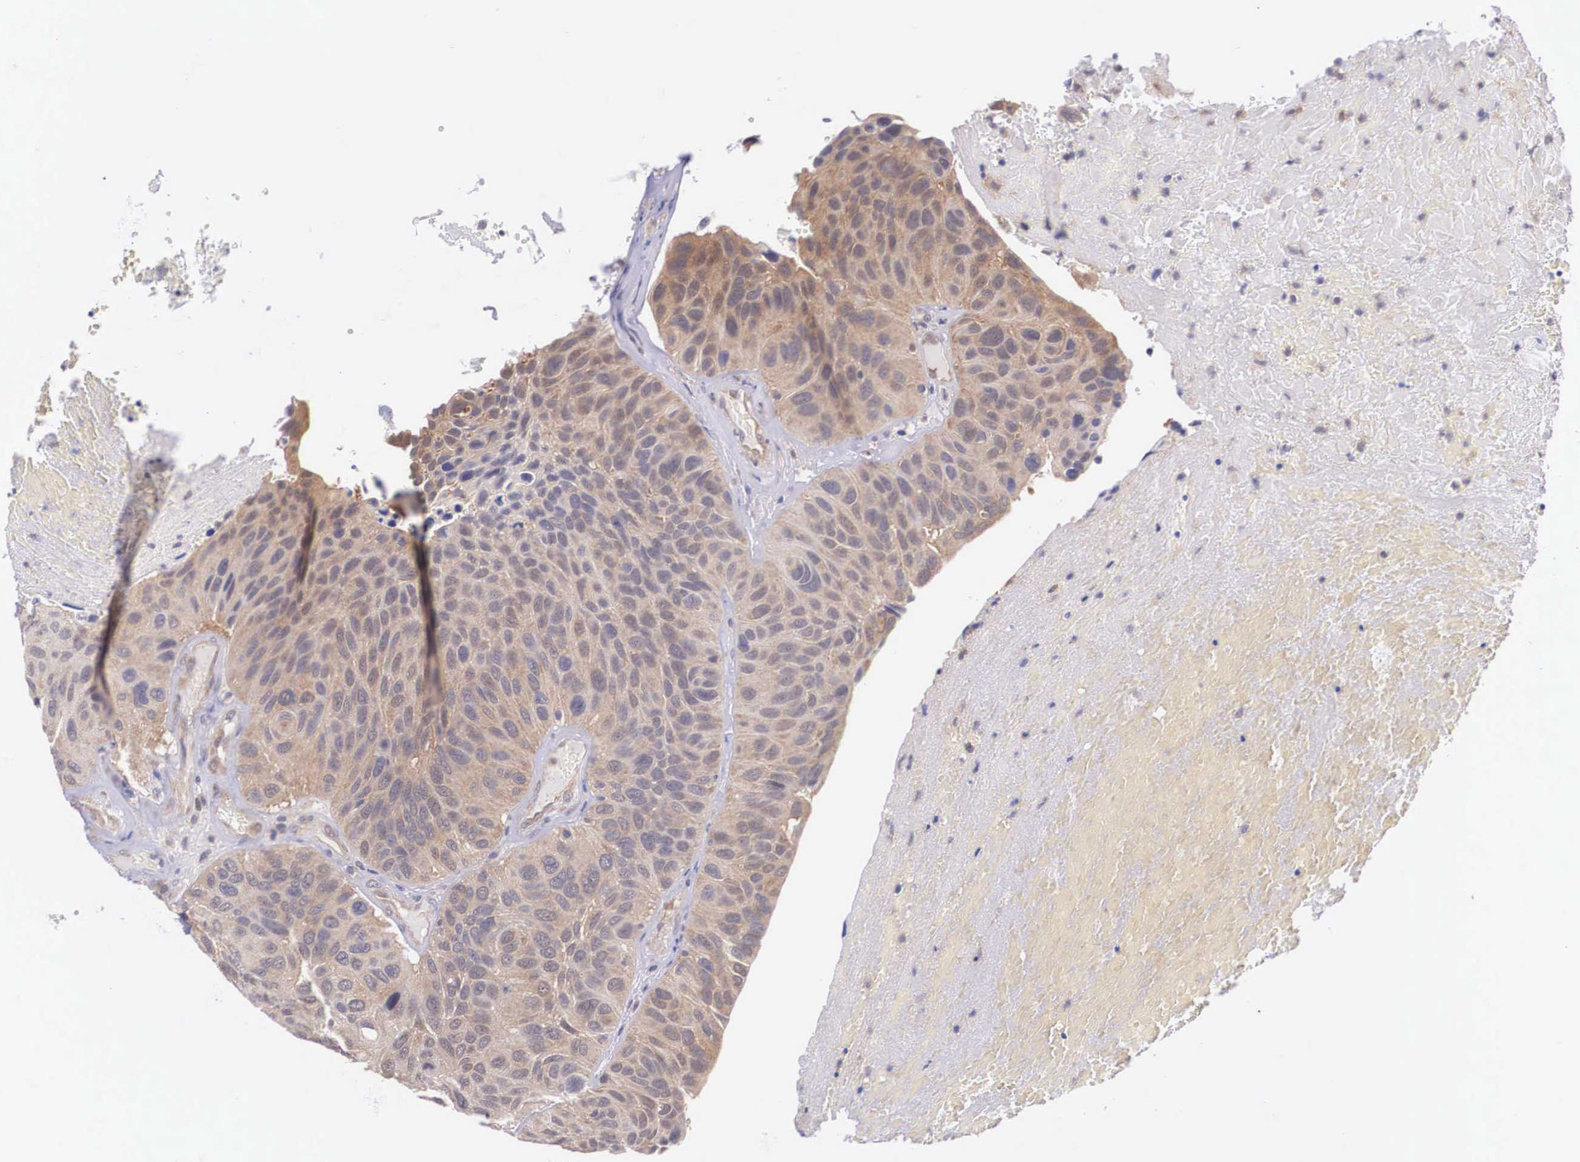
{"staining": {"intensity": "moderate", "quantity": ">75%", "location": "cytoplasmic/membranous"}, "tissue": "urothelial cancer", "cell_type": "Tumor cells", "image_type": "cancer", "snomed": [{"axis": "morphology", "description": "Urothelial carcinoma, High grade"}, {"axis": "topography", "description": "Urinary bladder"}], "caption": "Urothelial carcinoma (high-grade) was stained to show a protein in brown. There is medium levels of moderate cytoplasmic/membranous staining in approximately >75% of tumor cells.", "gene": "IGBP1", "patient": {"sex": "male", "age": 66}}